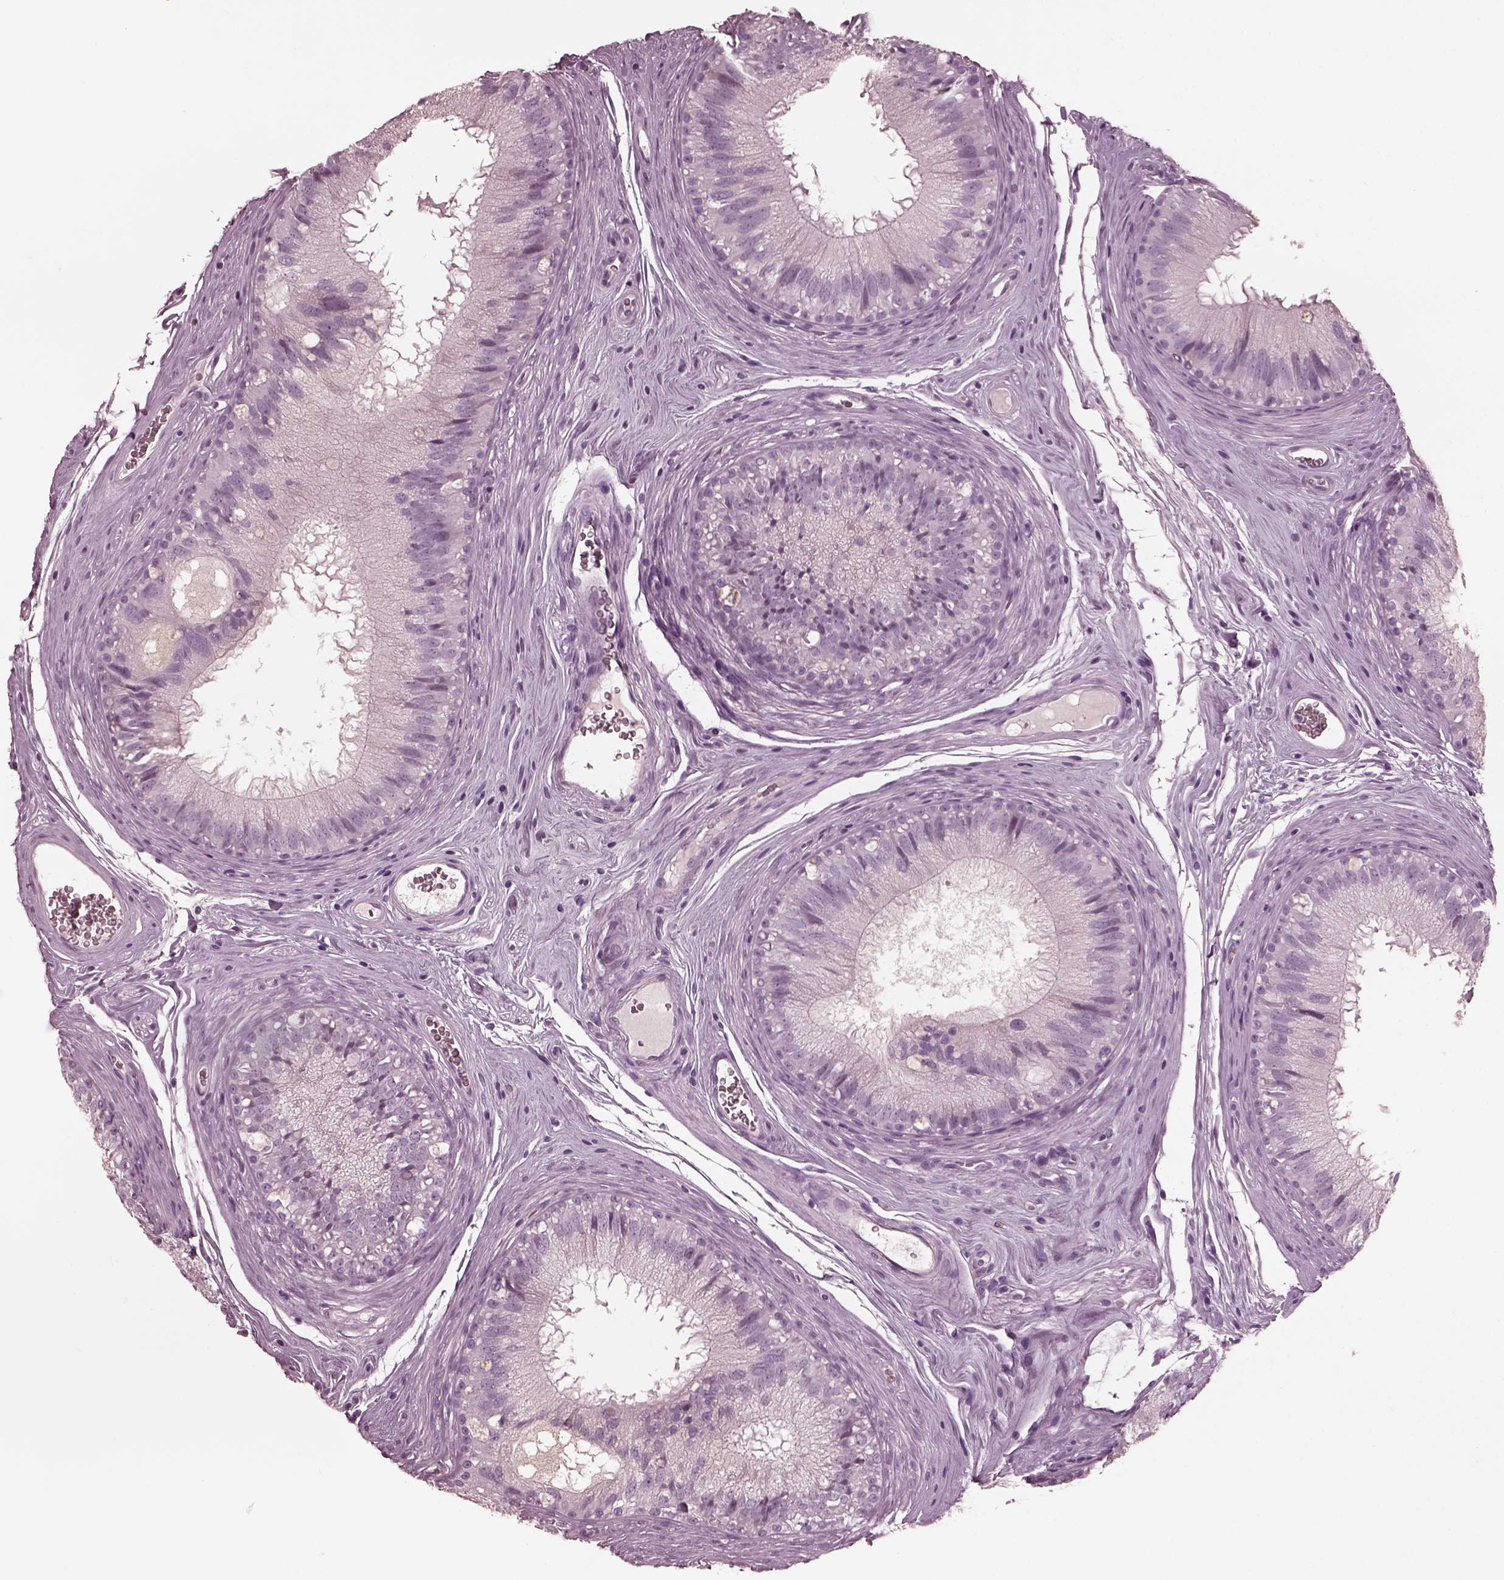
{"staining": {"intensity": "negative", "quantity": "none", "location": "none"}, "tissue": "epididymis", "cell_type": "Glandular cells", "image_type": "normal", "snomed": [{"axis": "morphology", "description": "Normal tissue, NOS"}, {"axis": "topography", "description": "Epididymis"}], "caption": "Epididymis stained for a protein using immunohistochemistry (IHC) demonstrates no positivity glandular cells.", "gene": "CGA", "patient": {"sex": "male", "age": 37}}